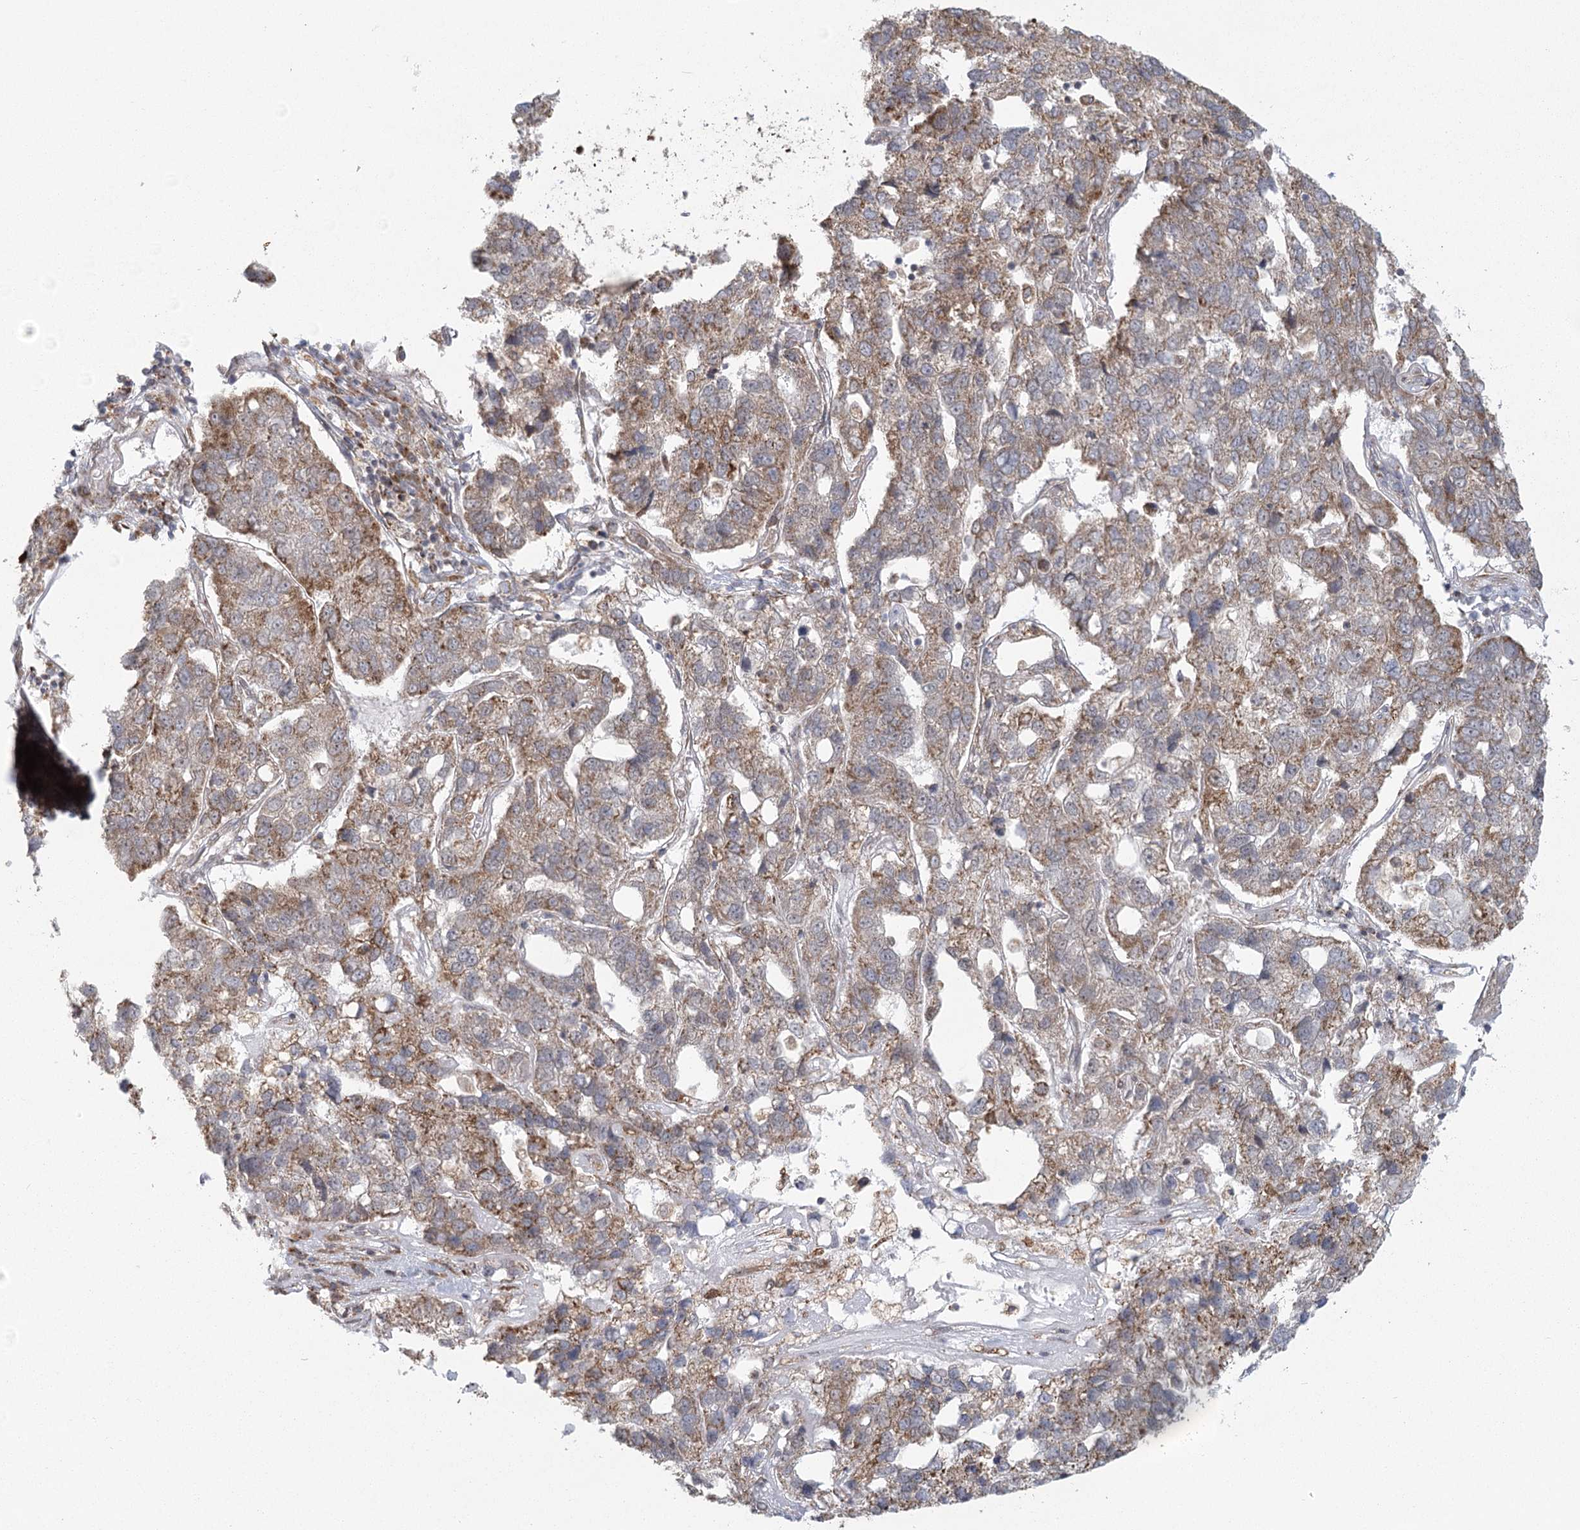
{"staining": {"intensity": "moderate", "quantity": ">75%", "location": "cytoplasmic/membranous"}, "tissue": "pancreatic cancer", "cell_type": "Tumor cells", "image_type": "cancer", "snomed": [{"axis": "morphology", "description": "Adenocarcinoma, NOS"}, {"axis": "topography", "description": "Pancreas"}], "caption": "Pancreatic cancer (adenocarcinoma) stained with immunohistochemistry (IHC) displays moderate cytoplasmic/membranous staining in approximately >75% of tumor cells.", "gene": "LACTB", "patient": {"sex": "female", "age": 61}}